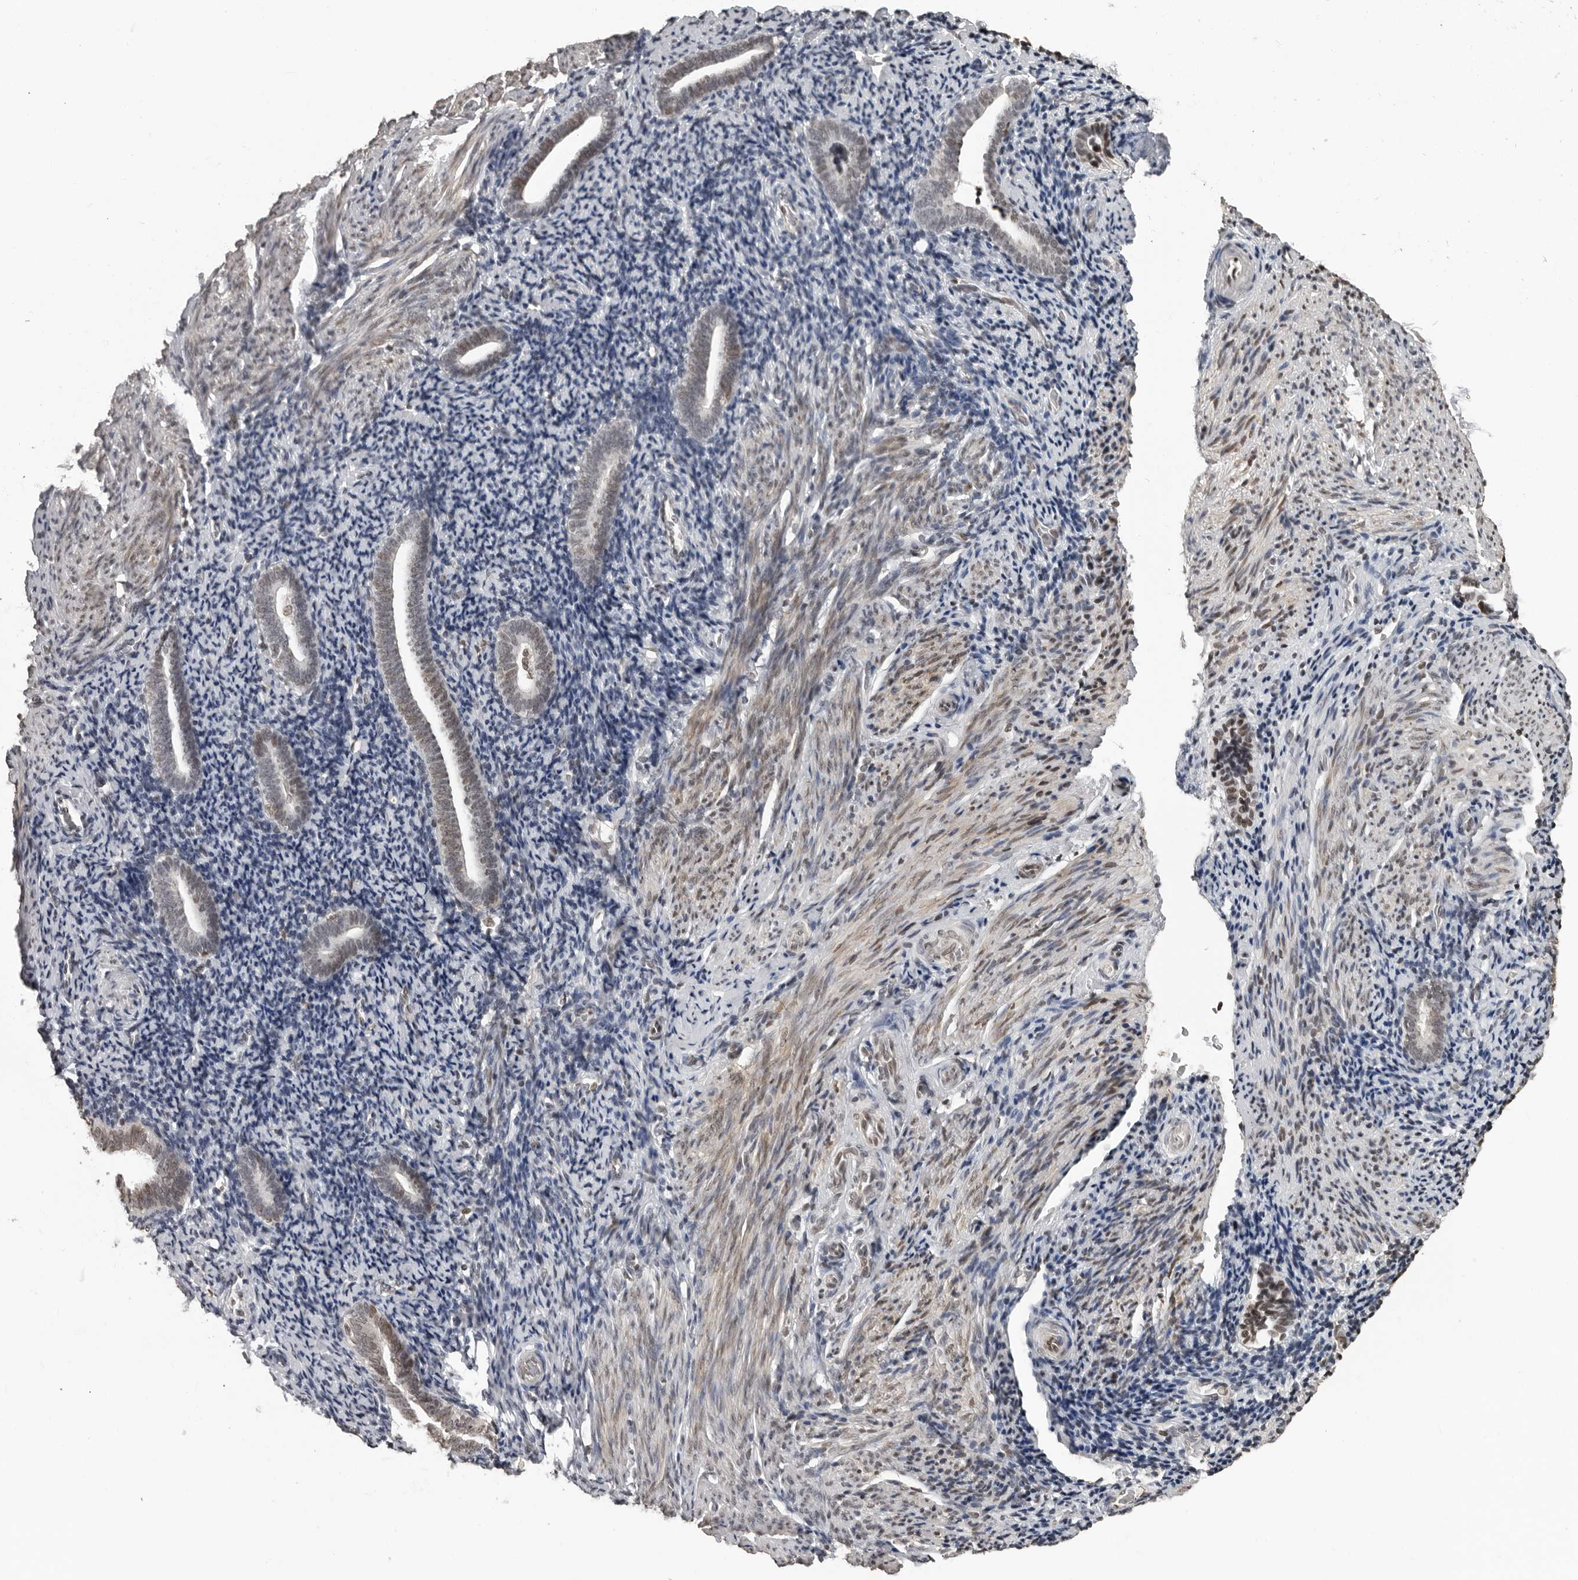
{"staining": {"intensity": "negative", "quantity": "none", "location": "none"}, "tissue": "endometrium", "cell_type": "Cells in endometrial stroma", "image_type": "normal", "snomed": [{"axis": "morphology", "description": "Normal tissue, NOS"}, {"axis": "topography", "description": "Endometrium"}], "caption": "Immunohistochemical staining of unremarkable endometrium shows no significant expression in cells in endometrial stroma.", "gene": "ORC1", "patient": {"sex": "female", "age": 51}}